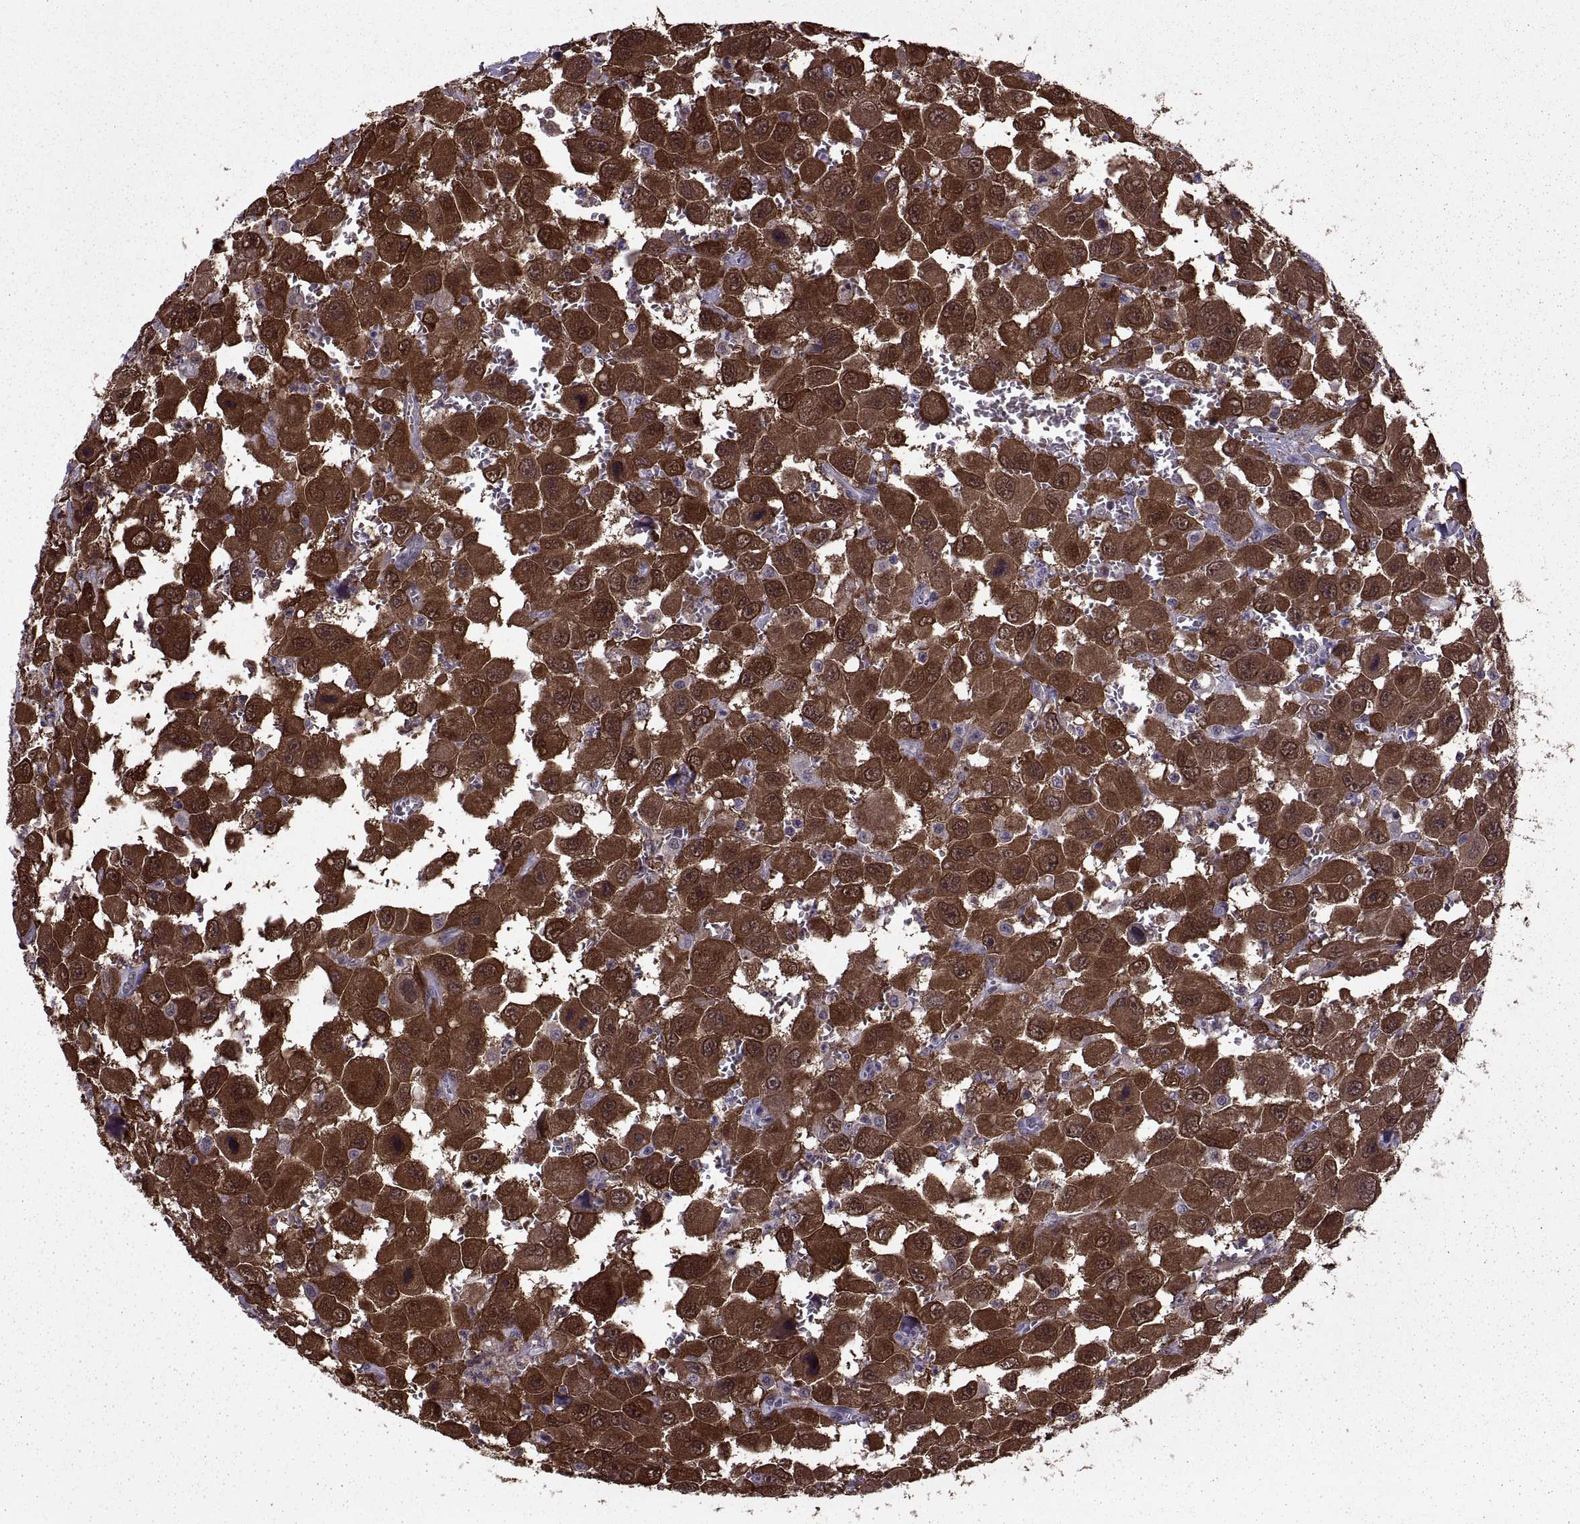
{"staining": {"intensity": "strong", "quantity": ">75%", "location": "cytoplasmic/membranous,nuclear"}, "tissue": "head and neck cancer", "cell_type": "Tumor cells", "image_type": "cancer", "snomed": [{"axis": "morphology", "description": "Squamous cell carcinoma, NOS"}, {"axis": "morphology", "description": "Squamous cell carcinoma, metastatic, NOS"}, {"axis": "topography", "description": "Oral tissue"}, {"axis": "topography", "description": "Head-Neck"}], "caption": "Head and neck squamous cell carcinoma stained for a protein demonstrates strong cytoplasmic/membranous and nuclear positivity in tumor cells.", "gene": "MAGEA4", "patient": {"sex": "female", "age": 85}}